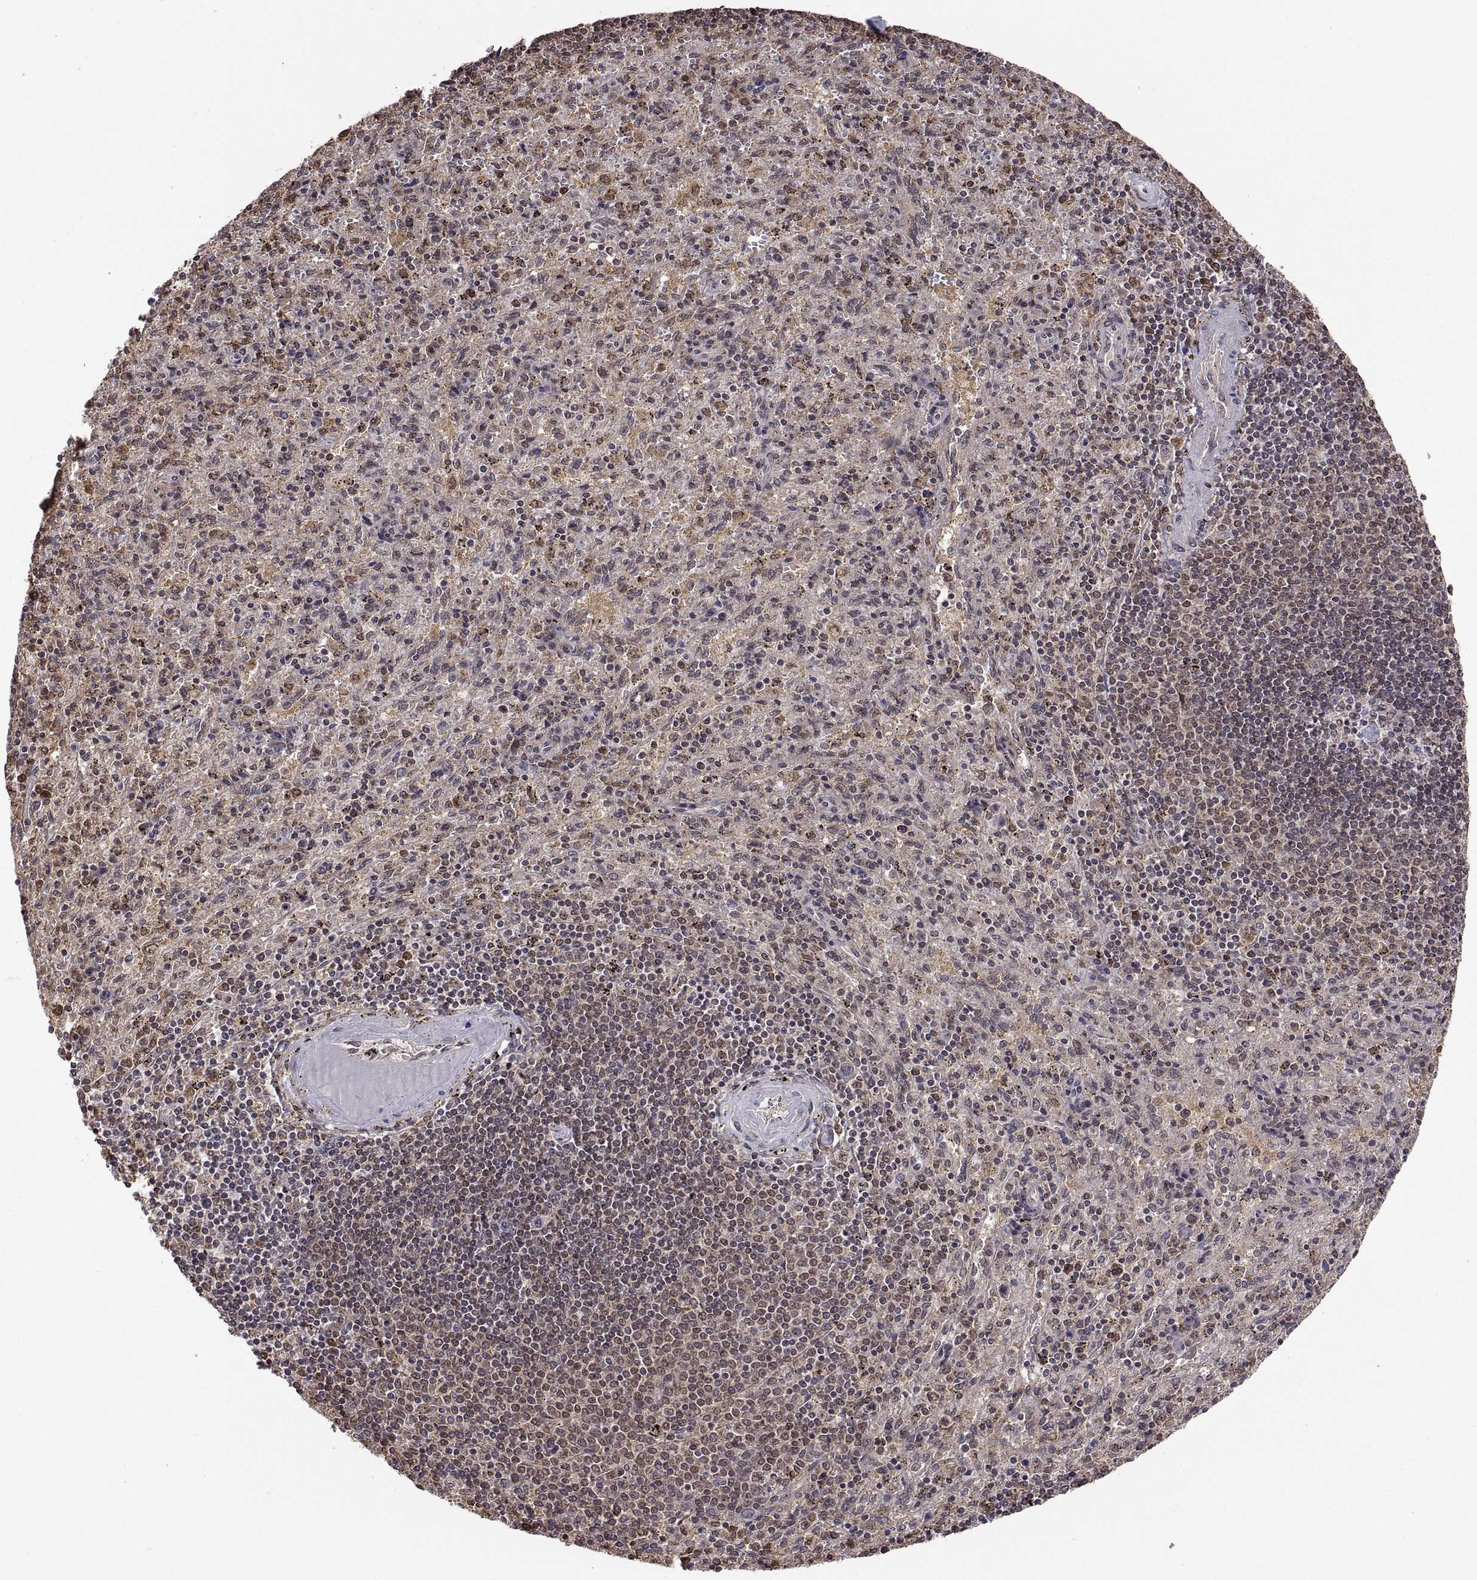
{"staining": {"intensity": "weak", "quantity": "25%-75%", "location": "cytoplasmic/membranous"}, "tissue": "spleen", "cell_type": "Cells in red pulp", "image_type": "normal", "snomed": [{"axis": "morphology", "description": "Normal tissue, NOS"}, {"axis": "topography", "description": "Spleen"}], "caption": "Immunohistochemistry (DAB (3,3'-diaminobenzidine)) staining of benign spleen reveals weak cytoplasmic/membranous protein positivity in about 25%-75% of cells in red pulp.", "gene": "ZNRF2", "patient": {"sex": "male", "age": 57}}